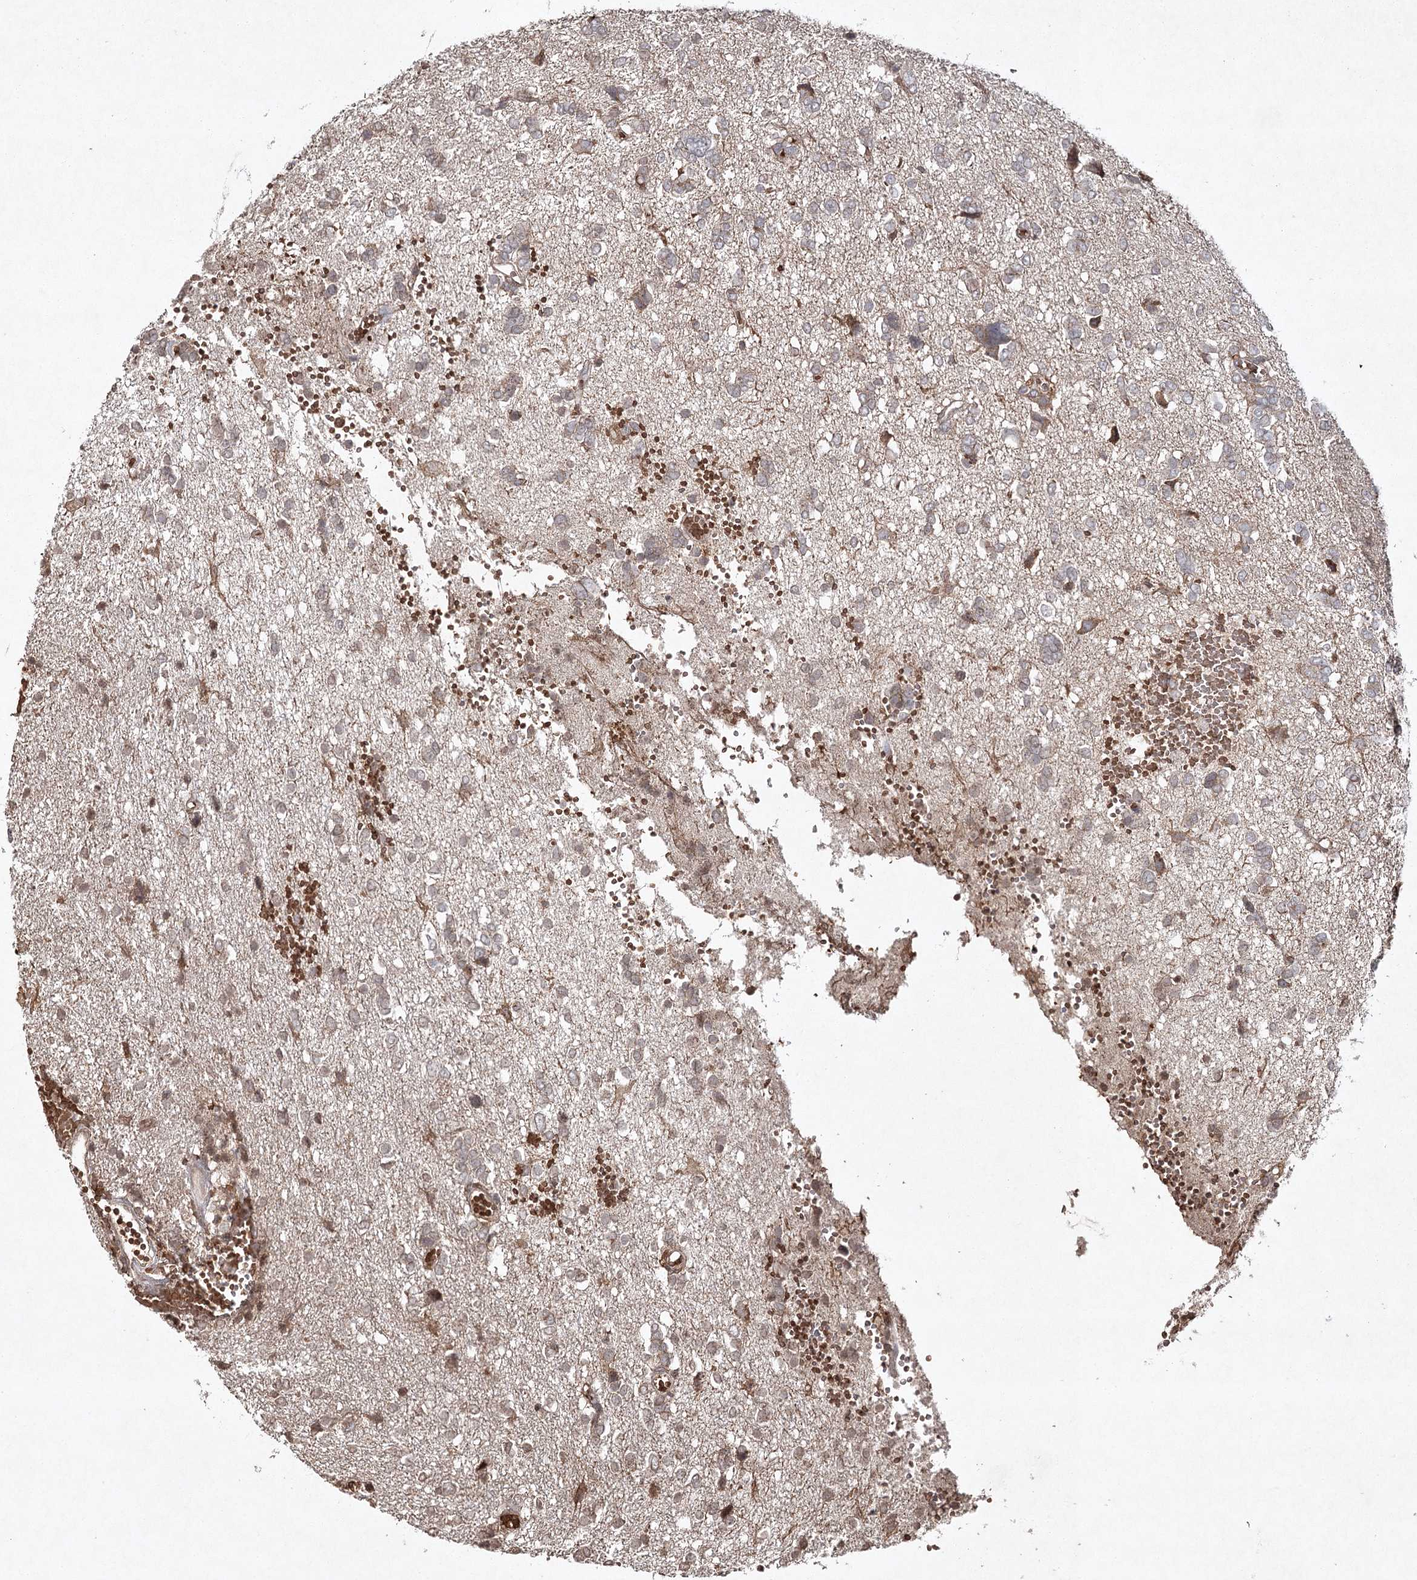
{"staining": {"intensity": "weak", "quantity": "<25%", "location": "cytoplasmic/membranous"}, "tissue": "glioma", "cell_type": "Tumor cells", "image_type": "cancer", "snomed": [{"axis": "morphology", "description": "Glioma, malignant, High grade"}, {"axis": "topography", "description": "Brain"}], "caption": "Immunohistochemical staining of human glioma shows no significant expression in tumor cells.", "gene": "CYP2B6", "patient": {"sex": "female", "age": 59}}